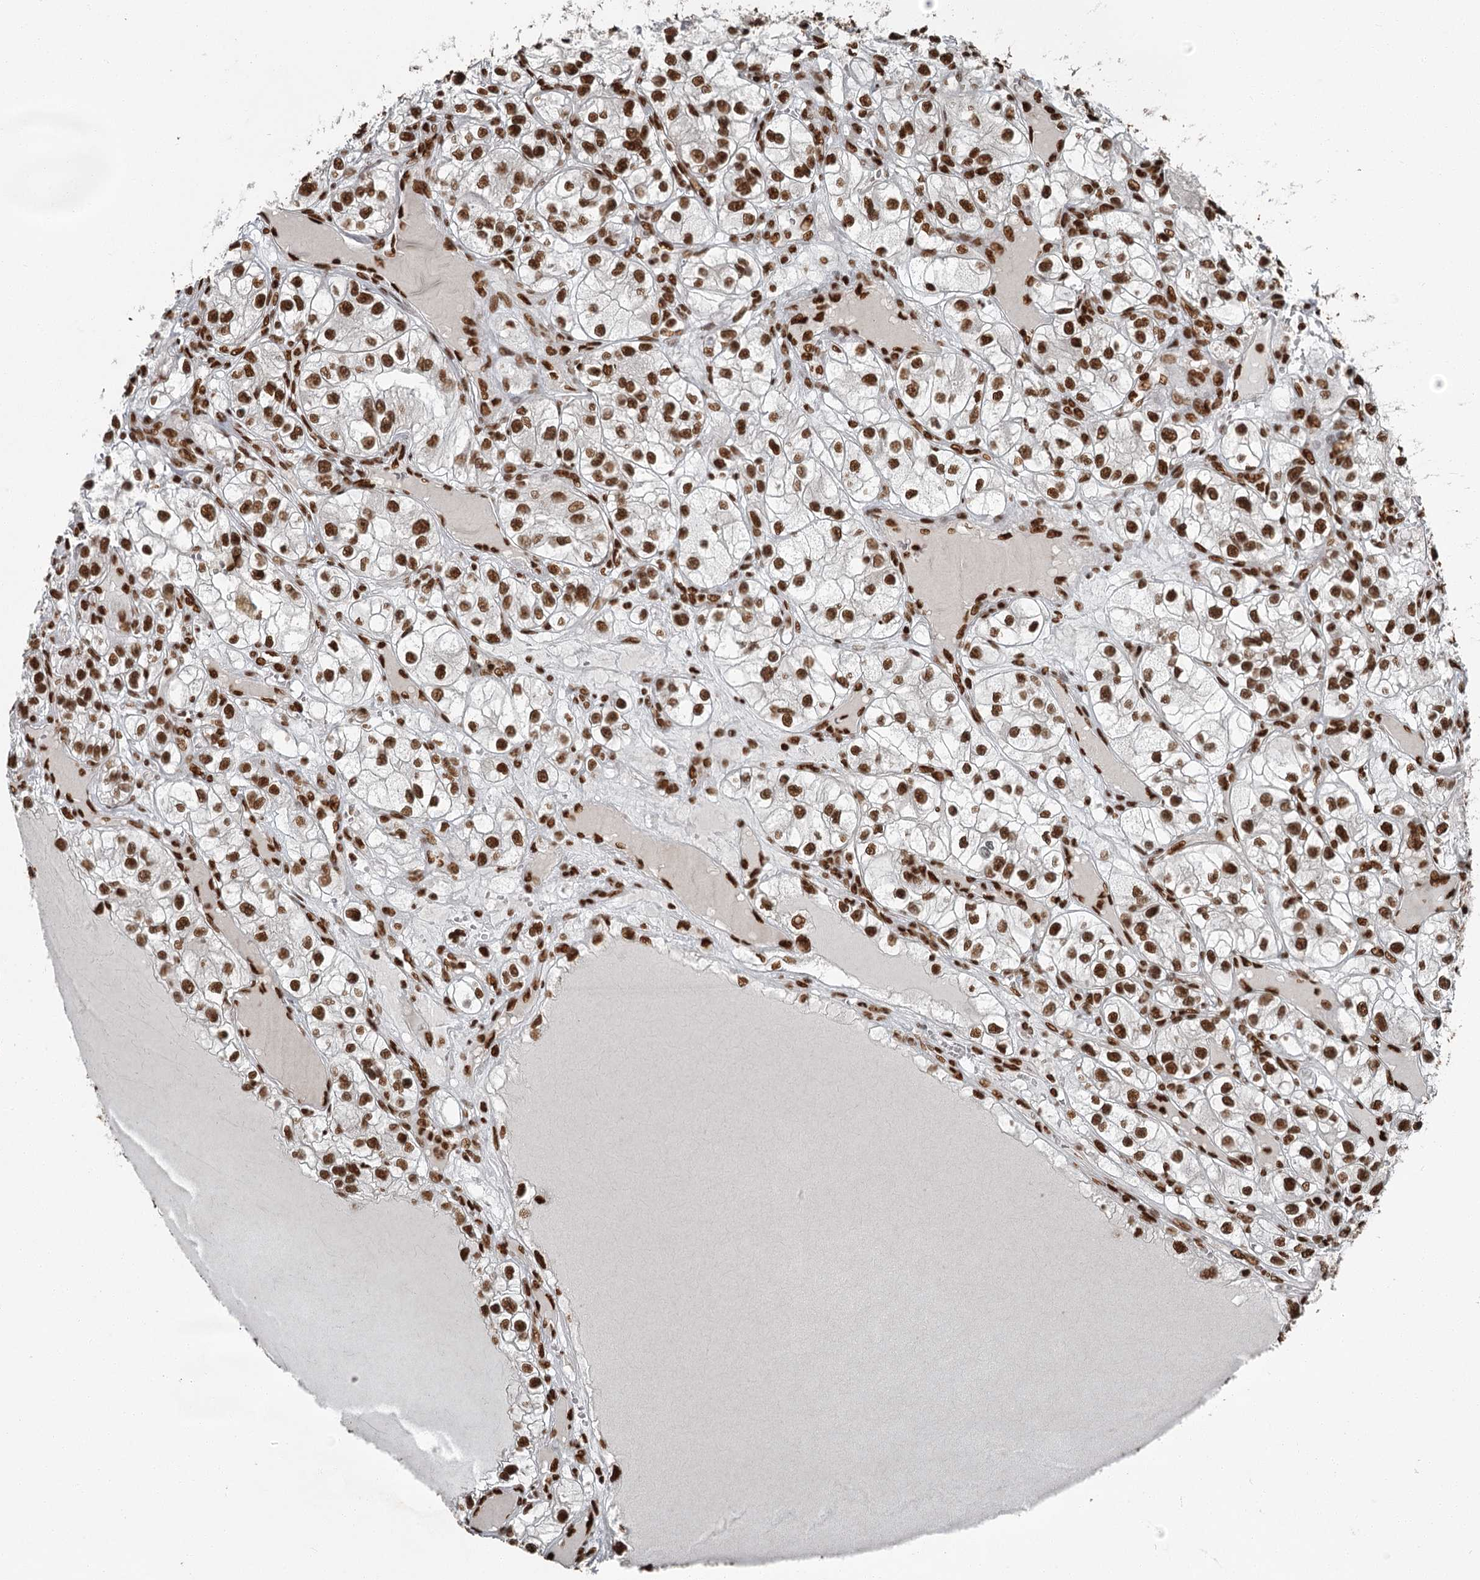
{"staining": {"intensity": "strong", "quantity": ">75%", "location": "nuclear"}, "tissue": "renal cancer", "cell_type": "Tumor cells", "image_type": "cancer", "snomed": [{"axis": "morphology", "description": "Adenocarcinoma, NOS"}, {"axis": "topography", "description": "Kidney"}], "caption": "Immunohistochemical staining of human renal adenocarcinoma displays high levels of strong nuclear protein staining in about >75% of tumor cells.", "gene": "RBBP7", "patient": {"sex": "female", "age": 57}}